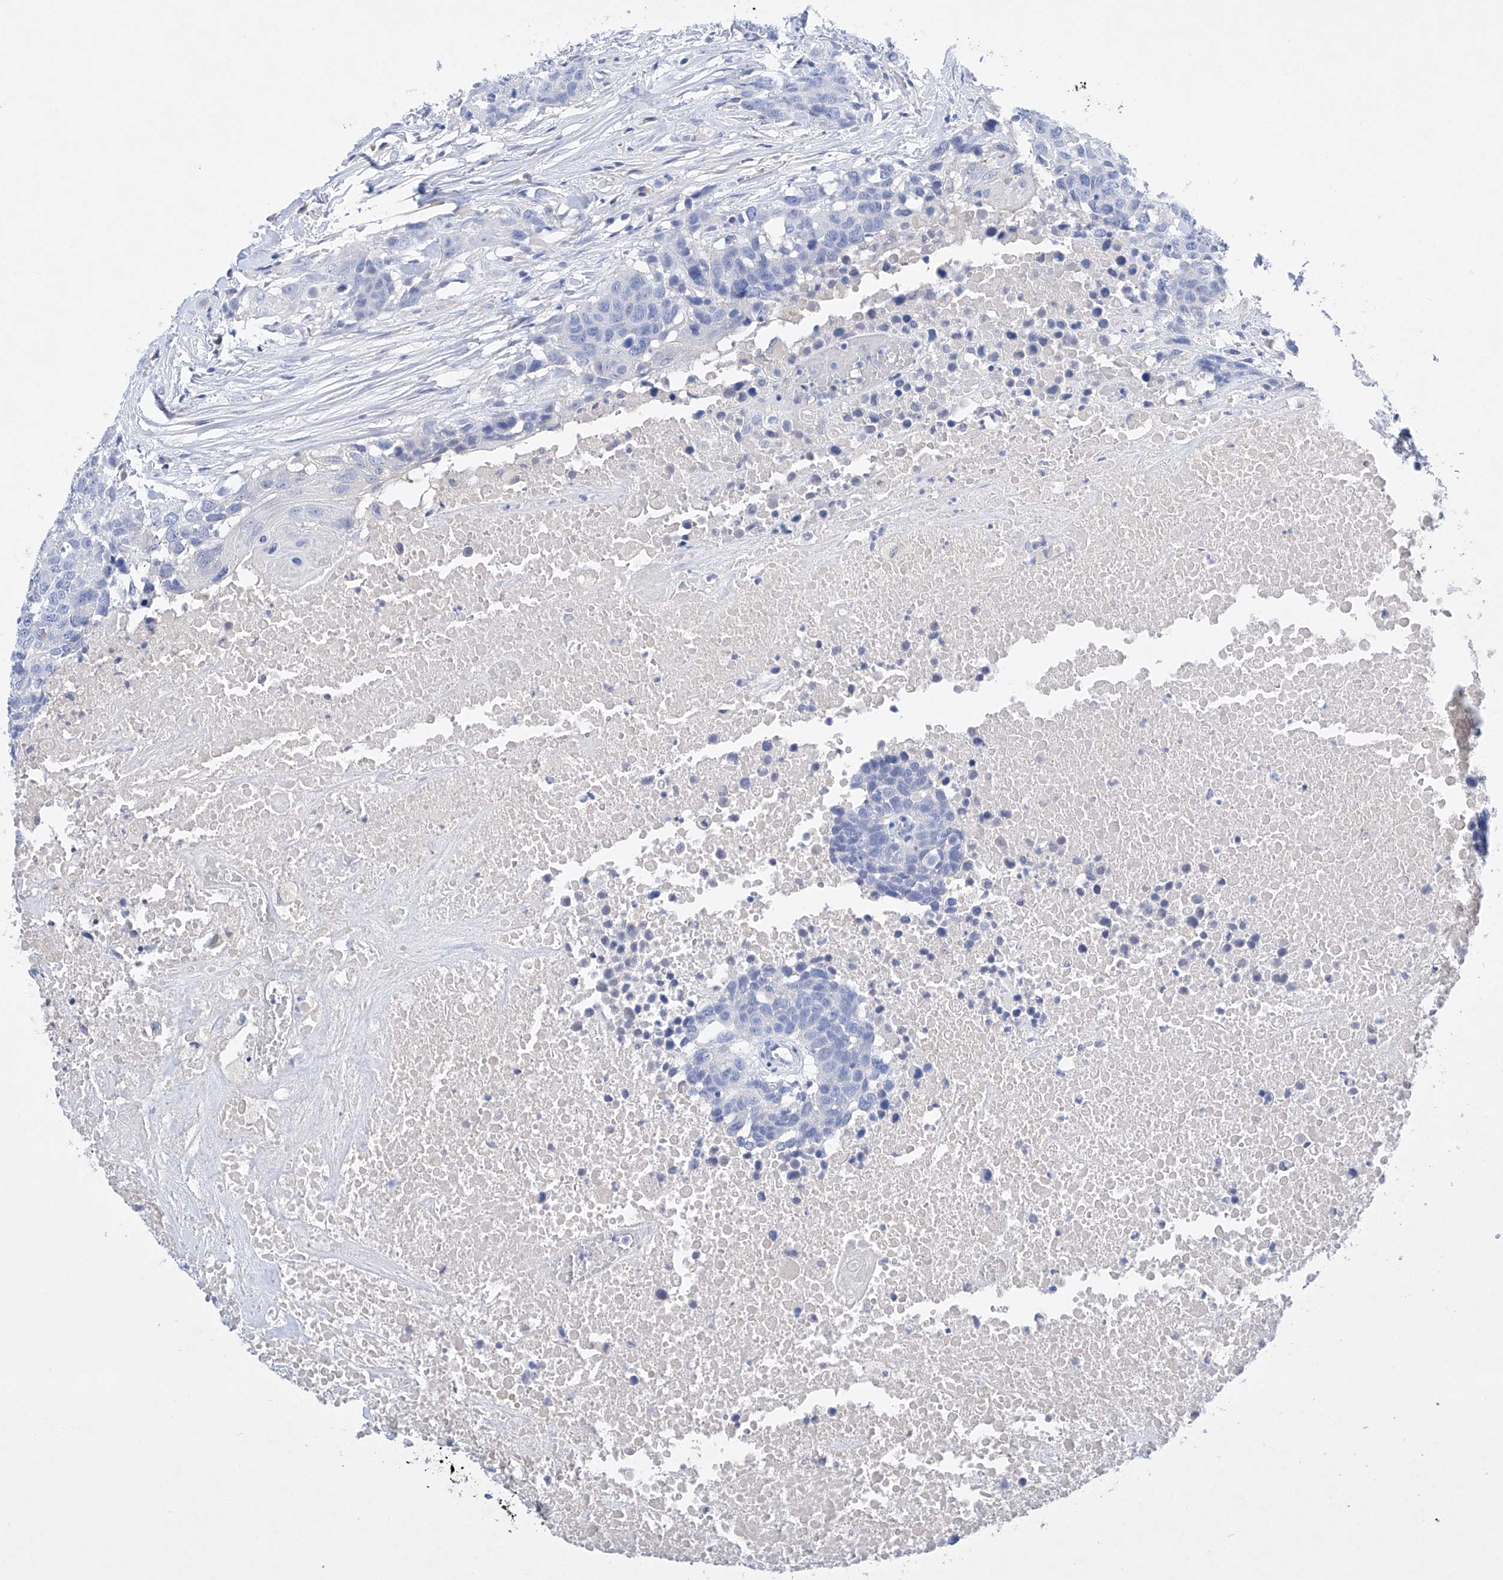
{"staining": {"intensity": "negative", "quantity": "none", "location": "none"}, "tissue": "head and neck cancer", "cell_type": "Tumor cells", "image_type": "cancer", "snomed": [{"axis": "morphology", "description": "Squamous cell carcinoma, NOS"}, {"axis": "topography", "description": "Head-Neck"}], "caption": "Squamous cell carcinoma (head and neck) was stained to show a protein in brown. There is no significant positivity in tumor cells. The staining was performed using DAB (3,3'-diaminobenzidine) to visualize the protein expression in brown, while the nuclei were stained in blue with hematoxylin (Magnification: 20x).", "gene": "LURAP1", "patient": {"sex": "male", "age": 66}}